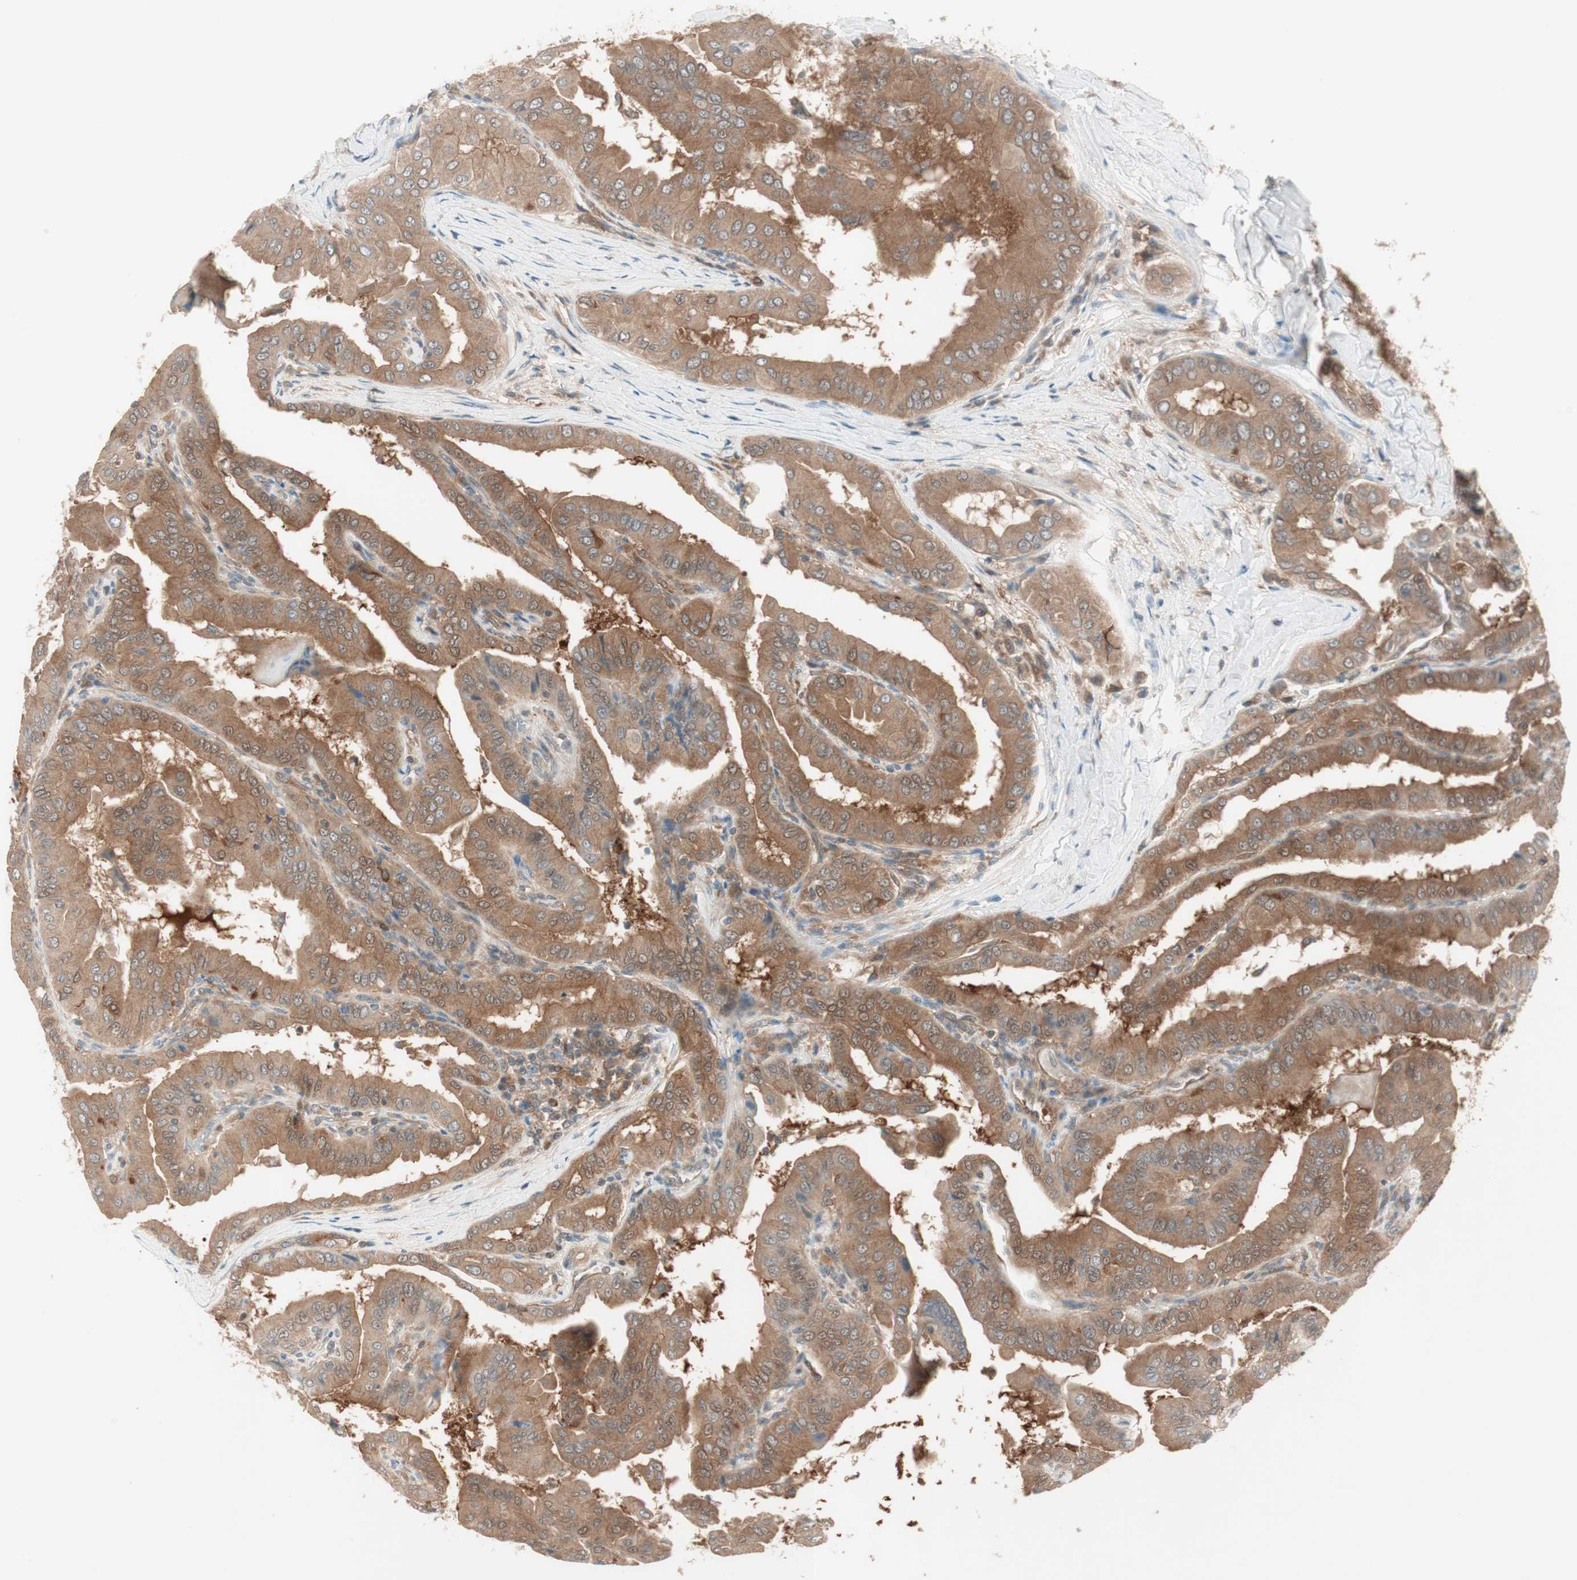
{"staining": {"intensity": "moderate", "quantity": ">75%", "location": "cytoplasmic/membranous"}, "tissue": "thyroid cancer", "cell_type": "Tumor cells", "image_type": "cancer", "snomed": [{"axis": "morphology", "description": "Papillary adenocarcinoma, NOS"}, {"axis": "topography", "description": "Thyroid gland"}], "caption": "A high-resolution histopathology image shows immunohistochemistry (IHC) staining of thyroid papillary adenocarcinoma, which reveals moderate cytoplasmic/membranous positivity in approximately >75% of tumor cells.", "gene": "GALT", "patient": {"sex": "male", "age": 33}}